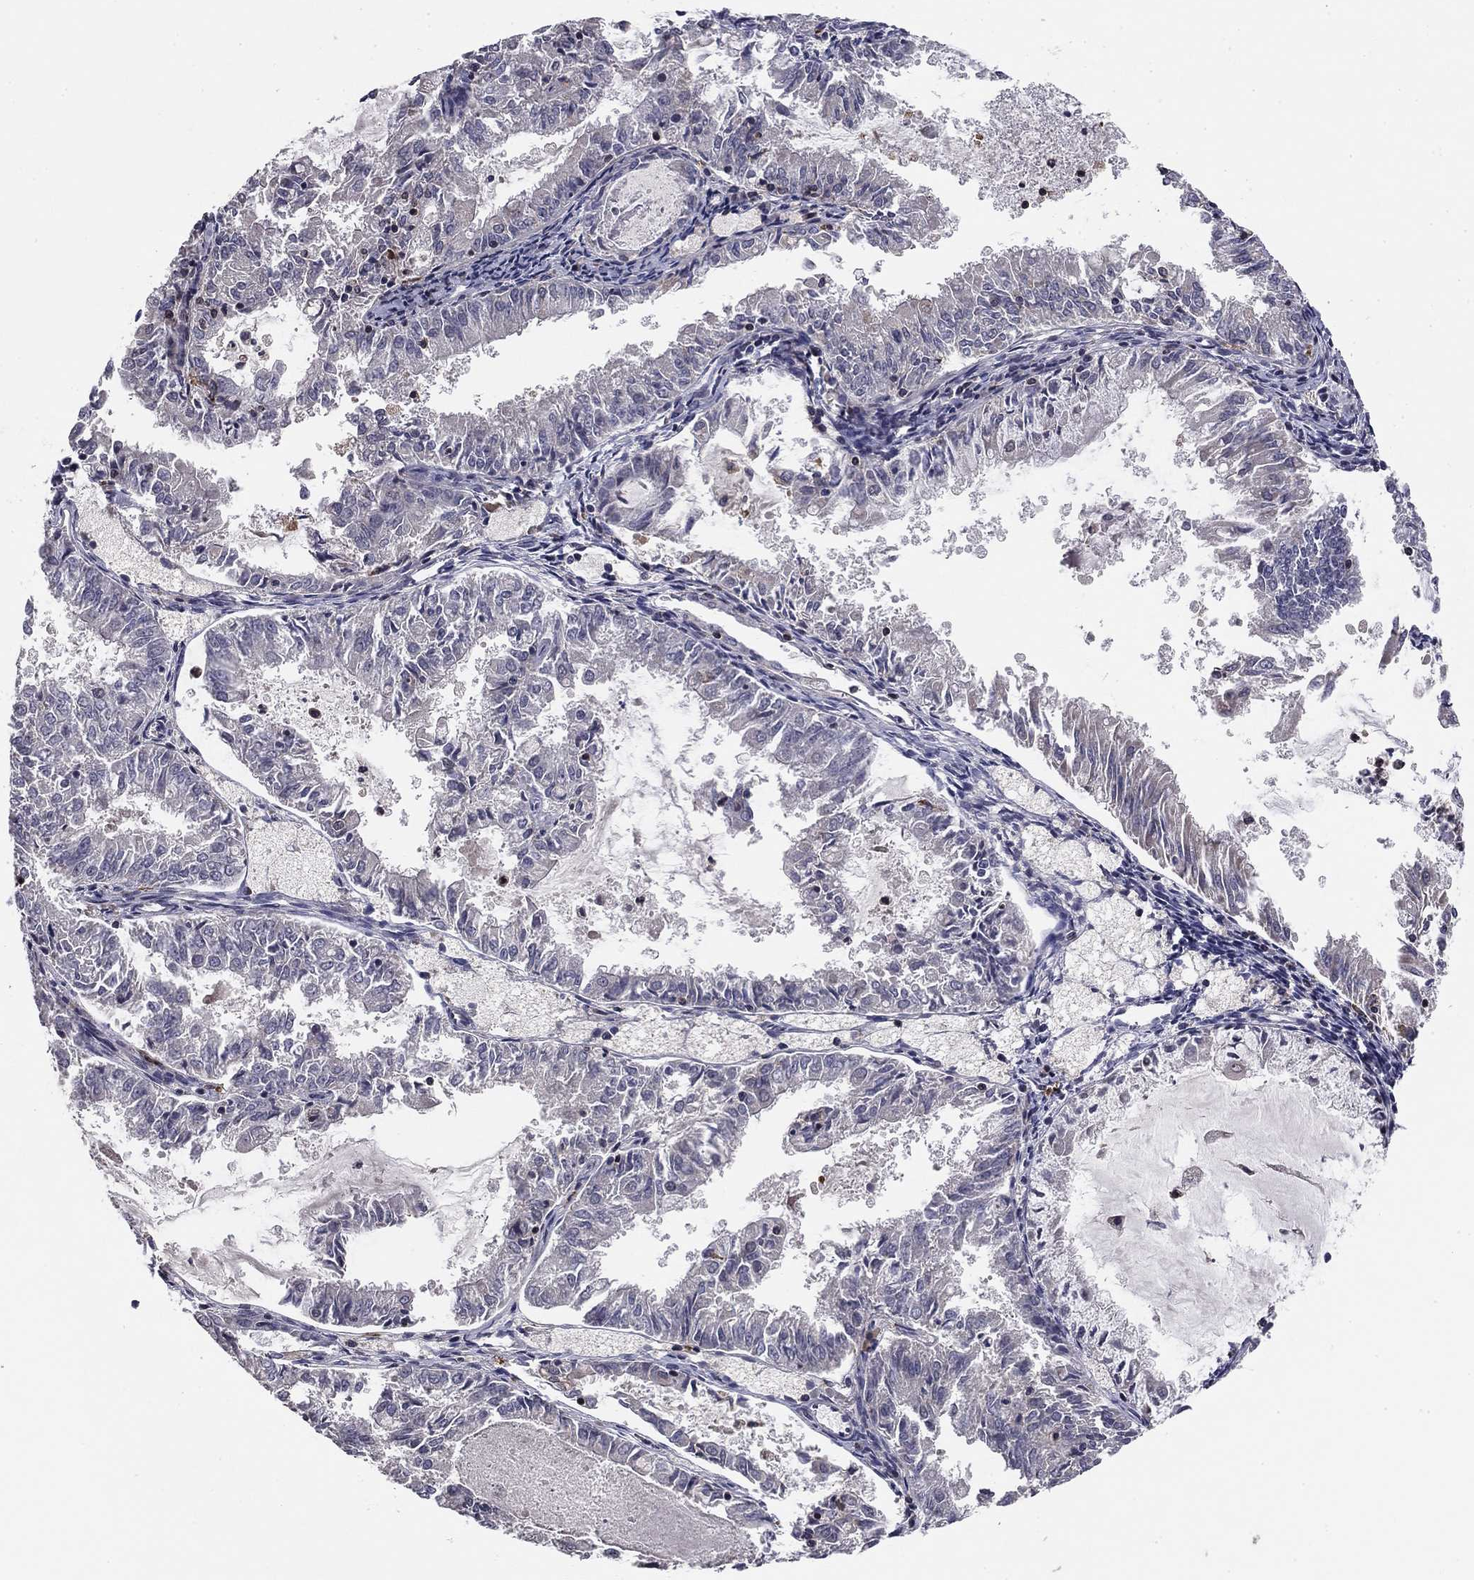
{"staining": {"intensity": "negative", "quantity": "none", "location": "none"}, "tissue": "endometrial cancer", "cell_type": "Tumor cells", "image_type": "cancer", "snomed": [{"axis": "morphology", "description": "Adenocarcinoma, NOS"}, {"axis": "topography", "description": "Endometrium"}], "caption": "Immunohistochemistry photomicrograph of neoplastic tissue: adenocarcinoma (endometrial) stained with DAB (3,3'-diaminobenzidine) shows no significant protein expression in tumor cells.", "gene": "PLCB2", "patient": {"sex": "female", "age": 57}}